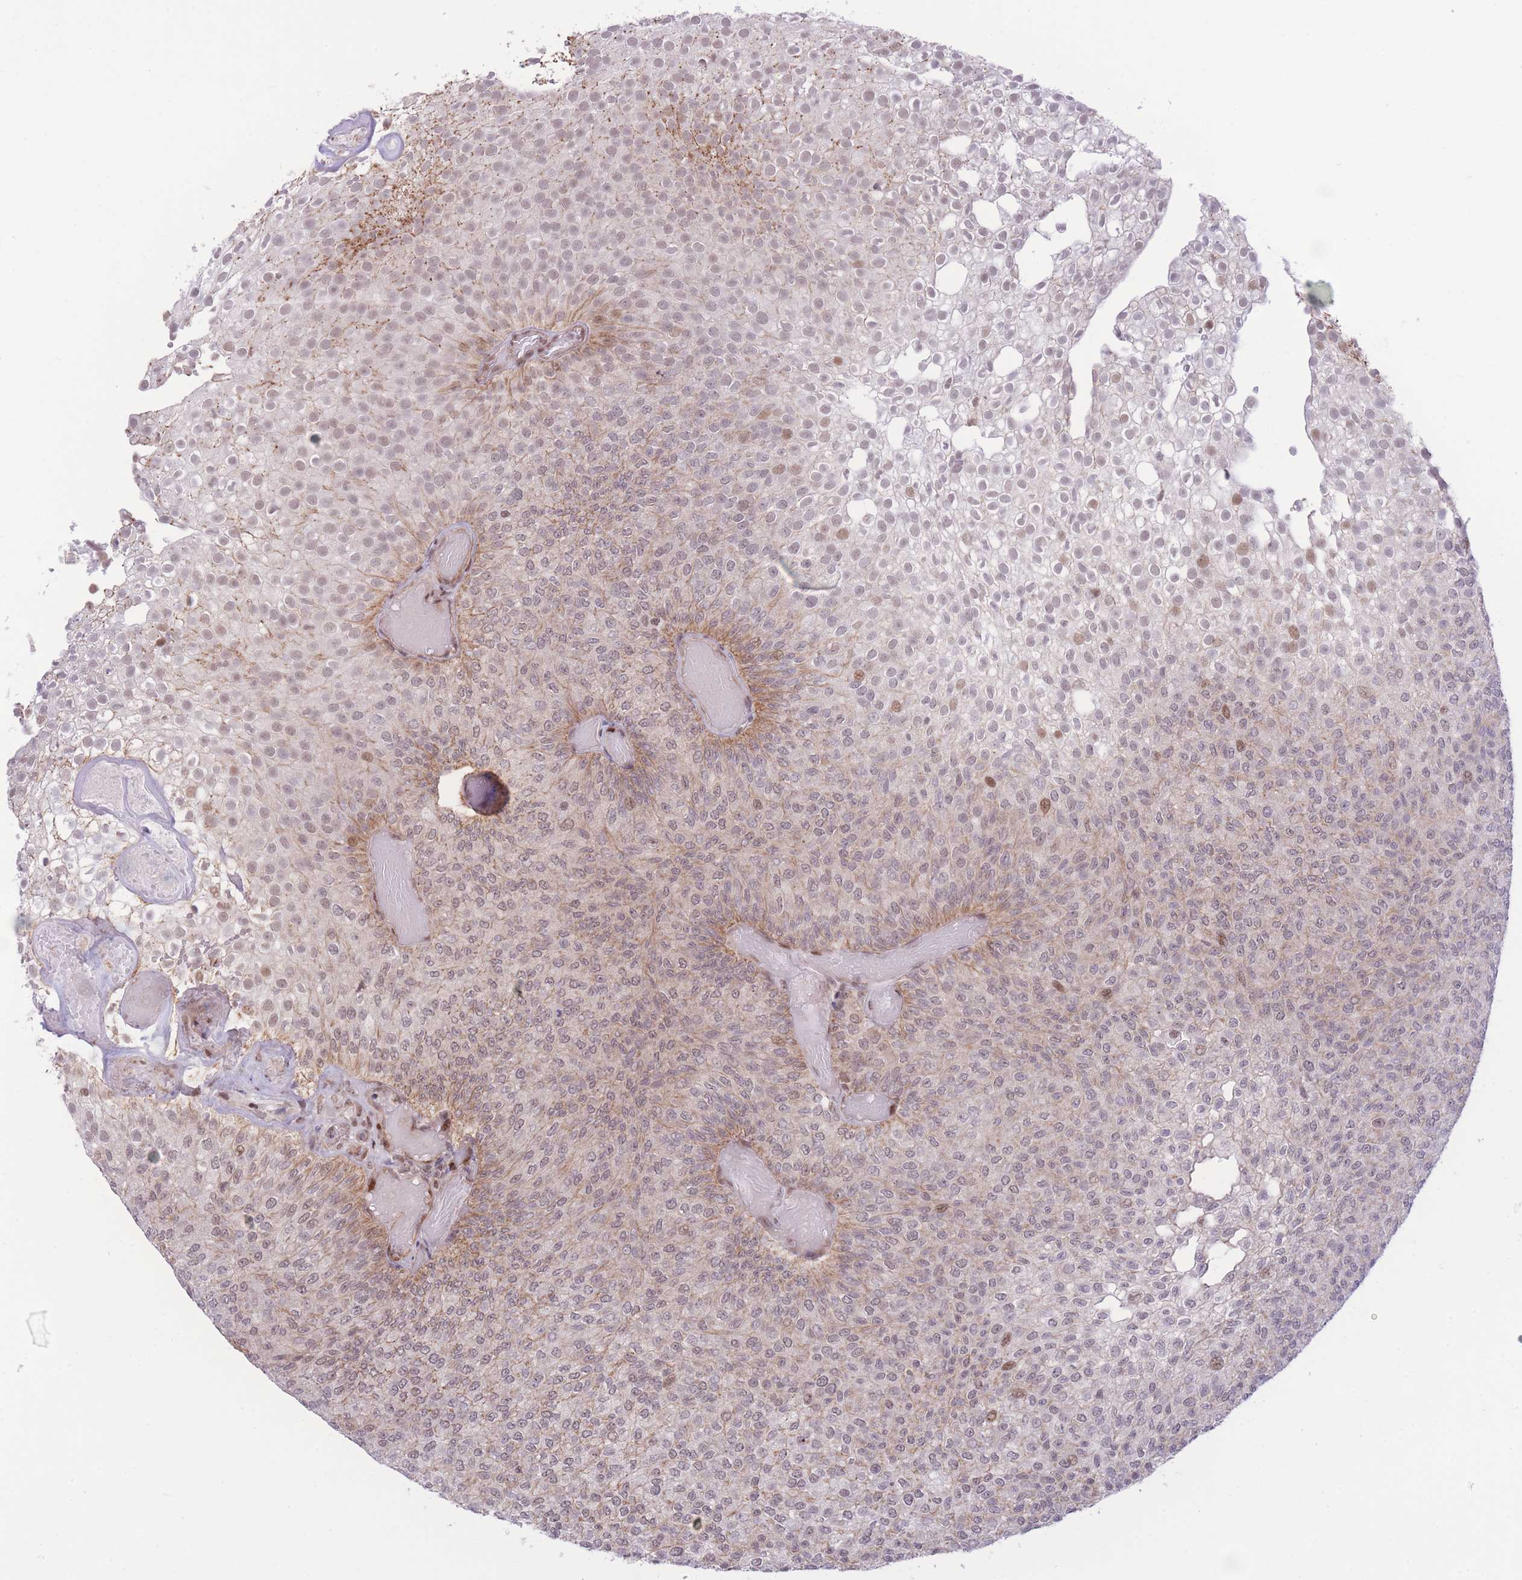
{"staining": {"intensity": "weak", "quantity": "25%-75%", "location": "cytoplasmic/membranous,nuclear"}, "tissue": "urothelial cancer", "cell_type": "Tumor cells", "image_type": "cancer", "snomed": [{"axis": "morphology", "description": "Urothelial carcinoma, Low grade"}, {"axis": "topography", "description": "Urinary bladder"}], "caption": "Immunohistochemical staining of human low-grade urothelial carcinoma shows low levels of weak cytoplasmic/membranous and nuclear positivity in approximately 25%-75% of tumor cells.", "gene": "PCIF1", "patient": {"sex": "male", "age": 78}}